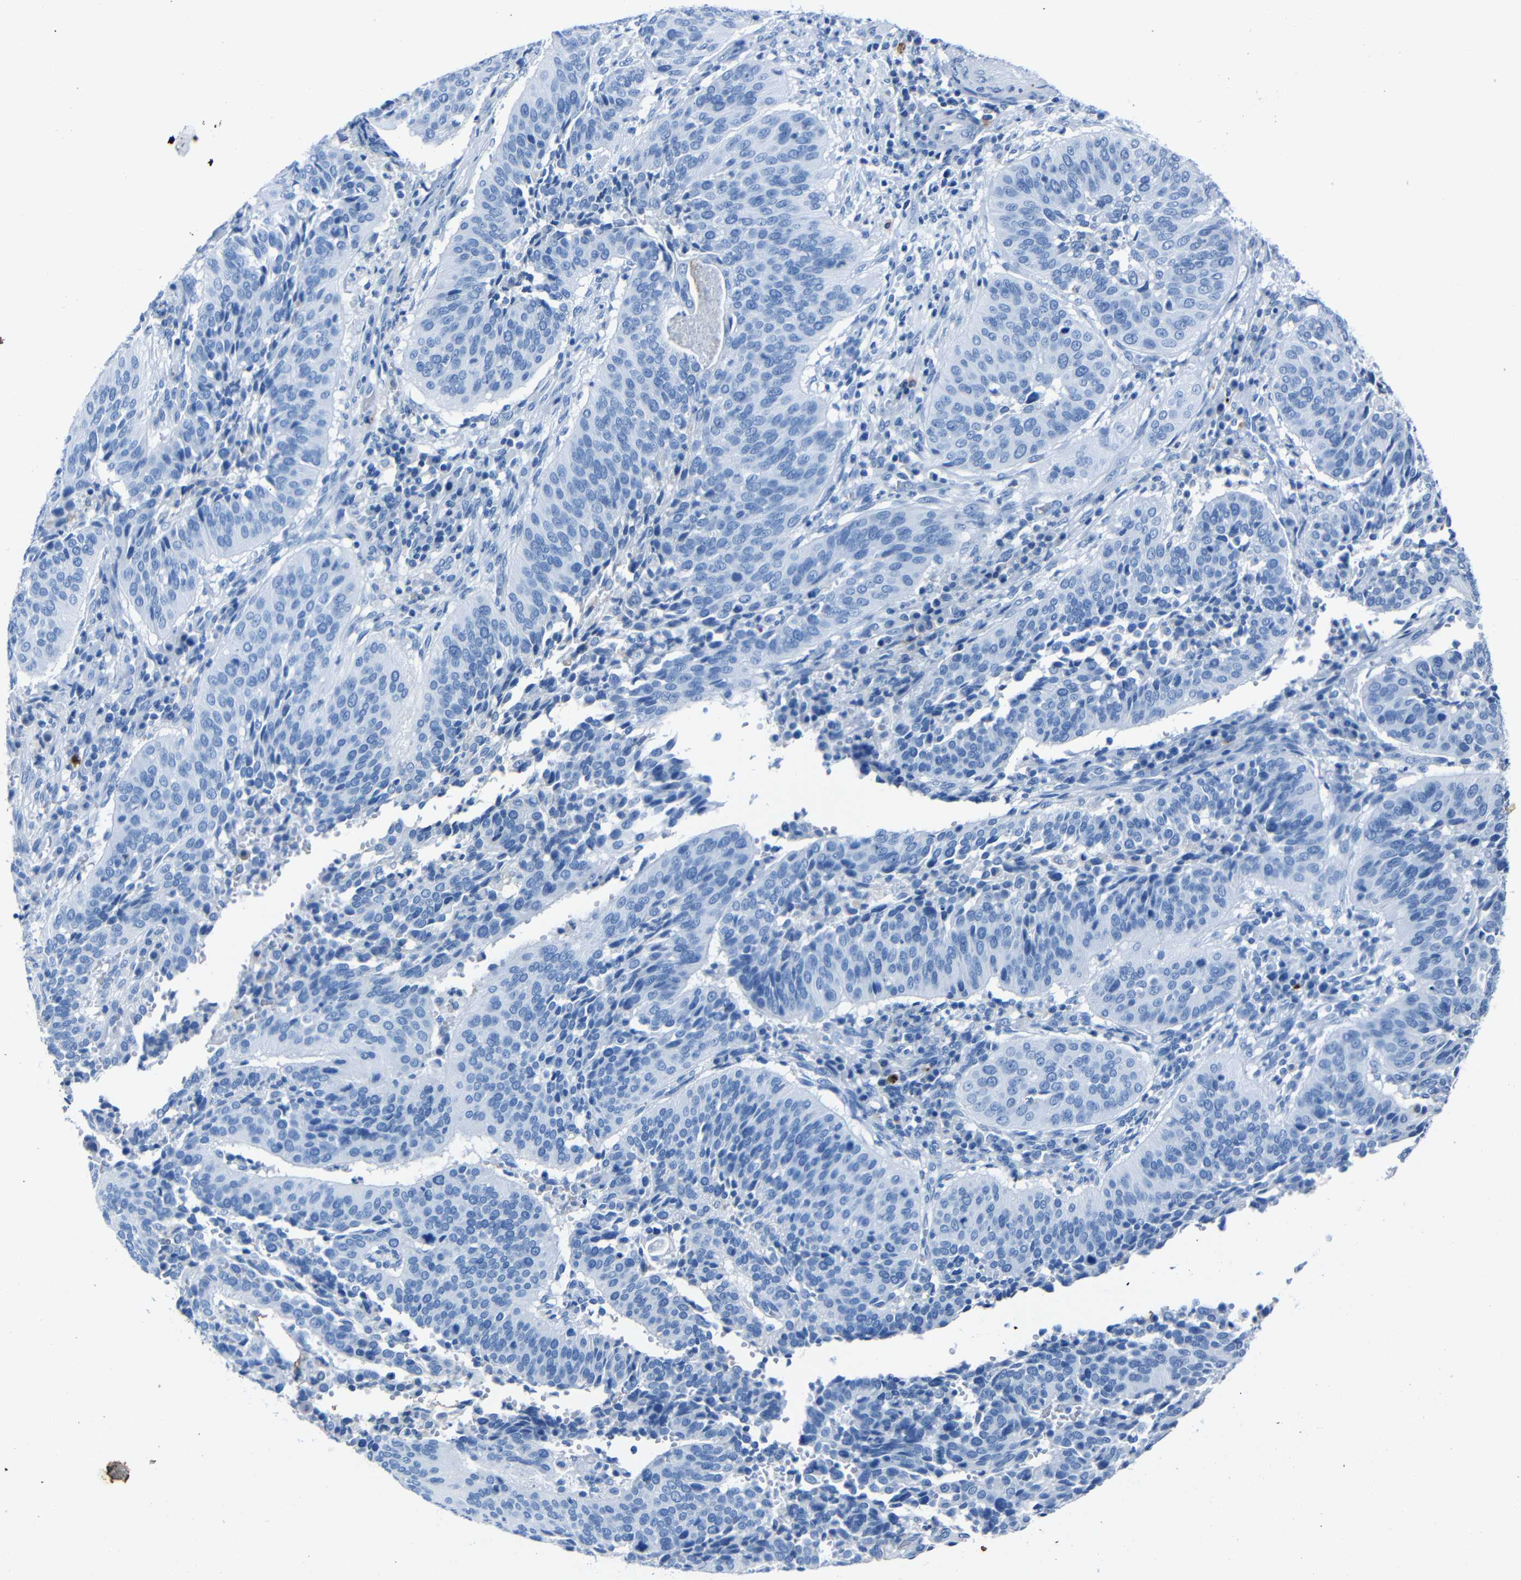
{"staining": {"intensity": "negative", "quantity": "none", "location": "none"}, "tissue": "cervical cancer", "cell_type": "Tumor cells", "image_type": "cancer", "snomed": [{"axis": "morphology", "description": "Normal tissue, NOS"}, {"axis": "morphology", "description": "Squamous cell carcinoma, NOS"}, {"axis": "topography", "description": "Cervix"}], "caption": "This is a histopathology image of IHC staining of squamous cell carcinoma (cervical), which shows no expression in tumor cells.", "gene": "CLDN11", "patient": {"sex": "female", "age": 39}}